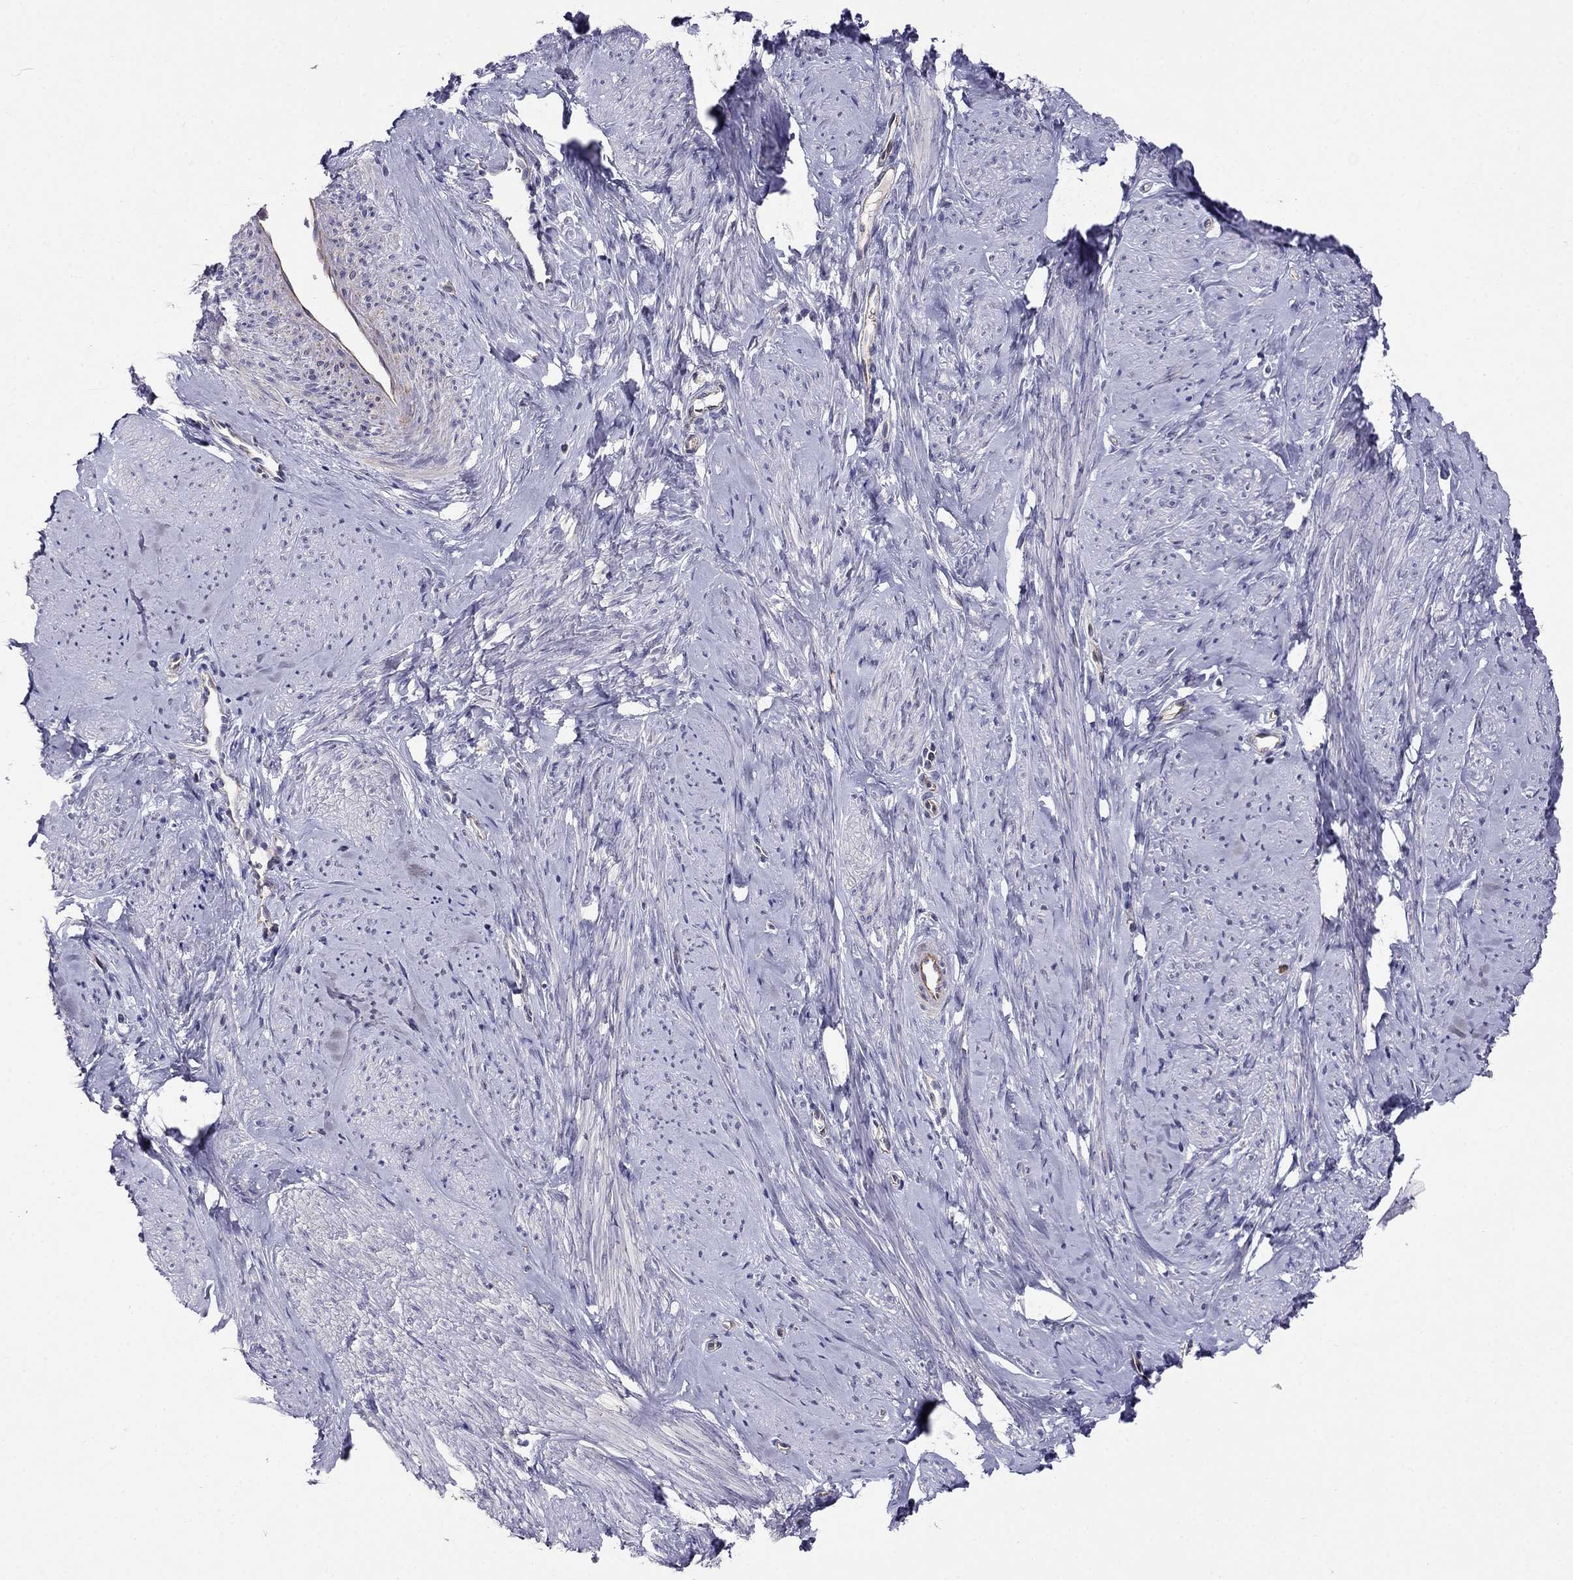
{"staining": {"intensity": "negative", "quantity": "none", "location": "none"}, "tissue": "smooth muscle", "cell_type": "Smooth muscle cells", "image_type": "normal", "snomed": [{"axis": "morphology", "description": "Normal tissue, NOS"}, {"axis": "topography", "description": "Smooth muscle"}], "caption": "DAB immunohistochemical staining of unremarkable human smooth muscle shows no significant staining in smooth muscle cells. (DAB (3,3'-diaminobenzidine) immunohistochemistry visualized using brightfield microscopy, high magnification).", "gene": "SPINT4", "patient": {"sex": "female", "age": 48}}